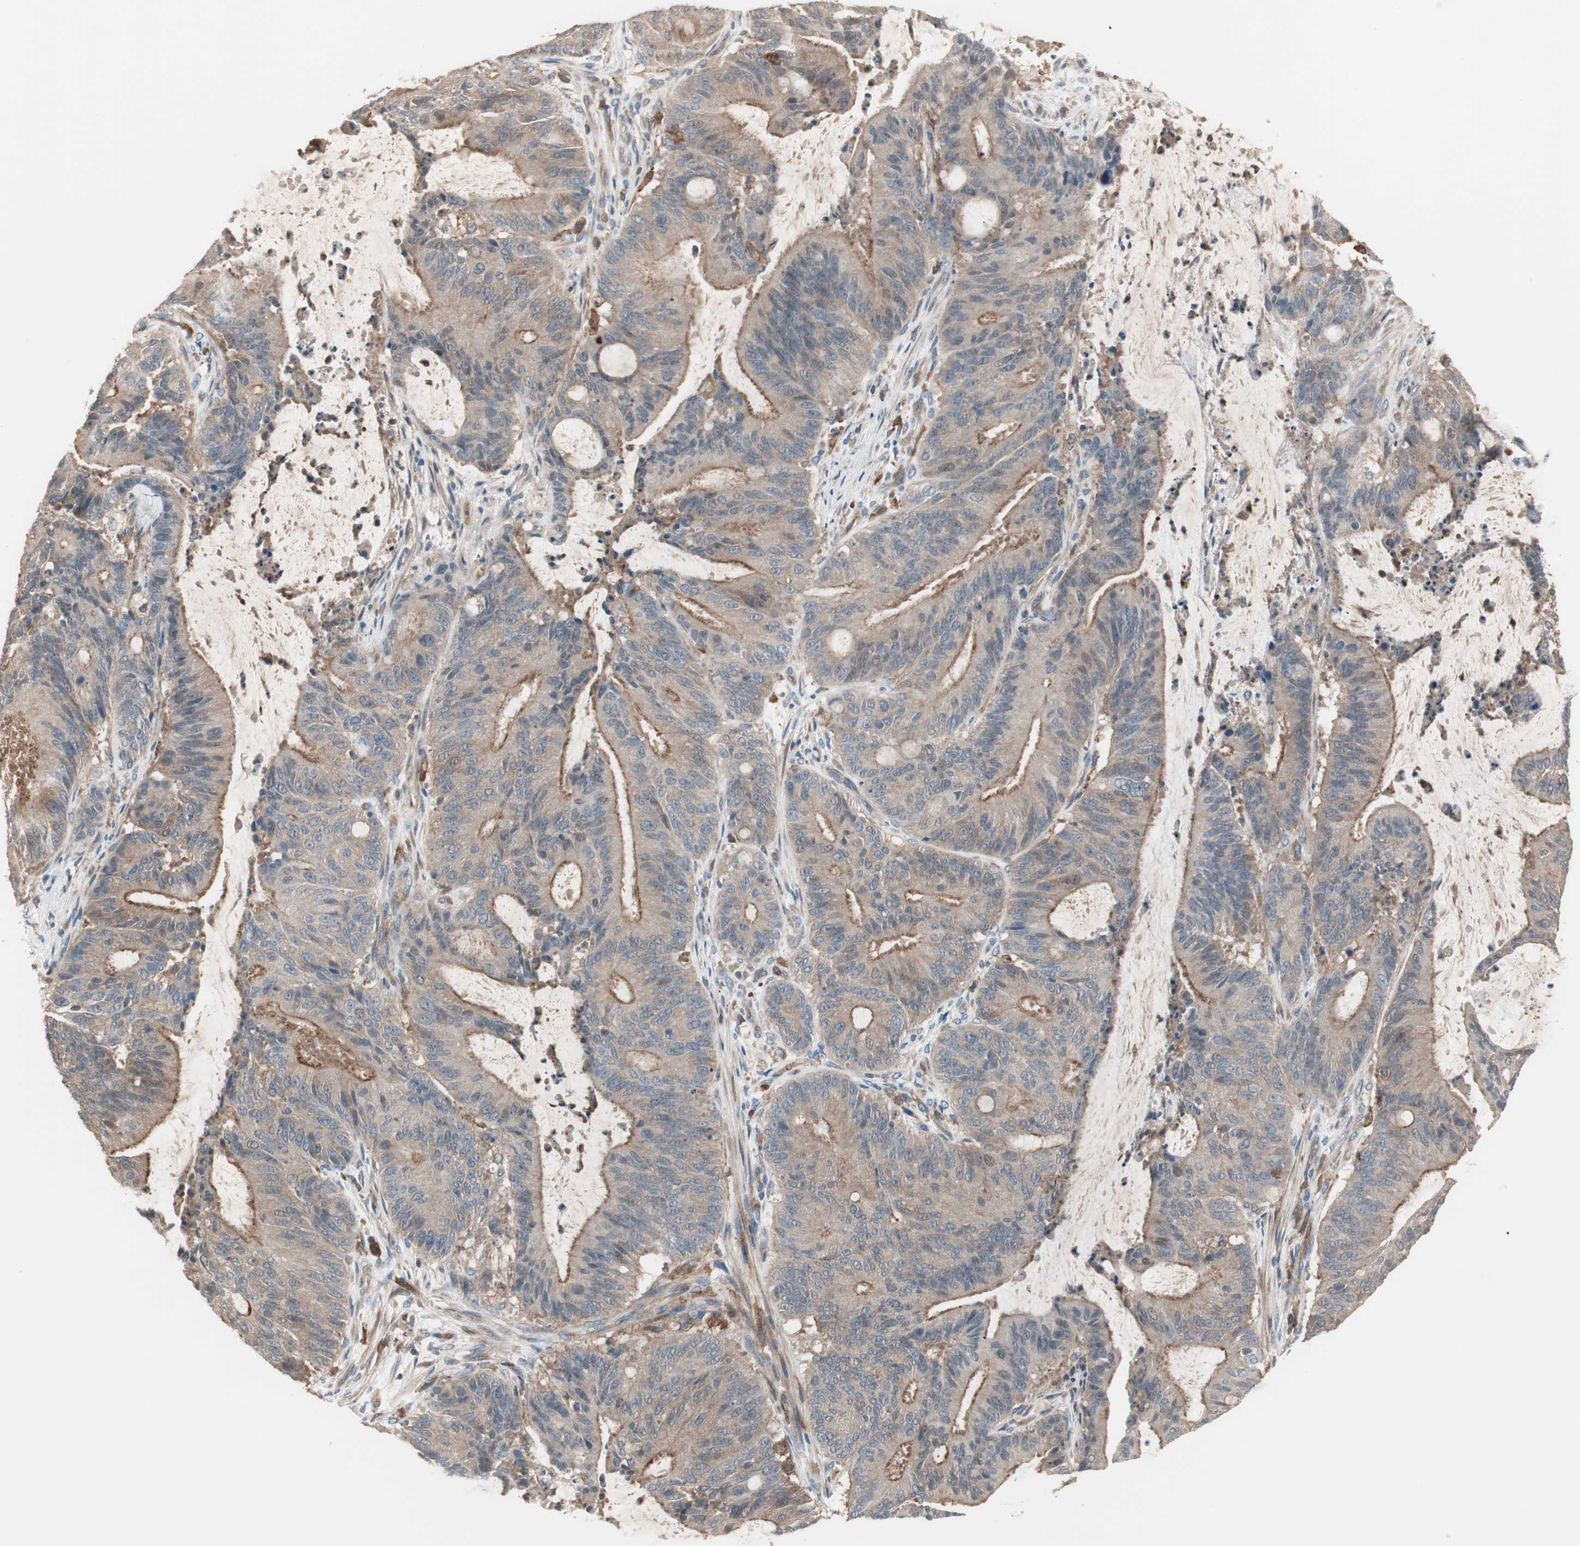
{"staining": {"intensity": "moderate", "quantity": ">75%", "location": "cytoplasmic/membranous"}, "tissue": "liver cancer", "cell_type": "Tumor cells", "image_type": "cancer", "snomed": [{"axis": "morphology", "description": "Cholangiocarcinoma"}, {"axis": "topography", "description": "Liver"}], "caption": "The micrograph exhibits staining of liver cancer, revealing moderate cytoplasmic/membranous protein positivity (brown color) within tumor cells.", "gene": "STAB1", "patient": {"sex": "female", "age": 73}}